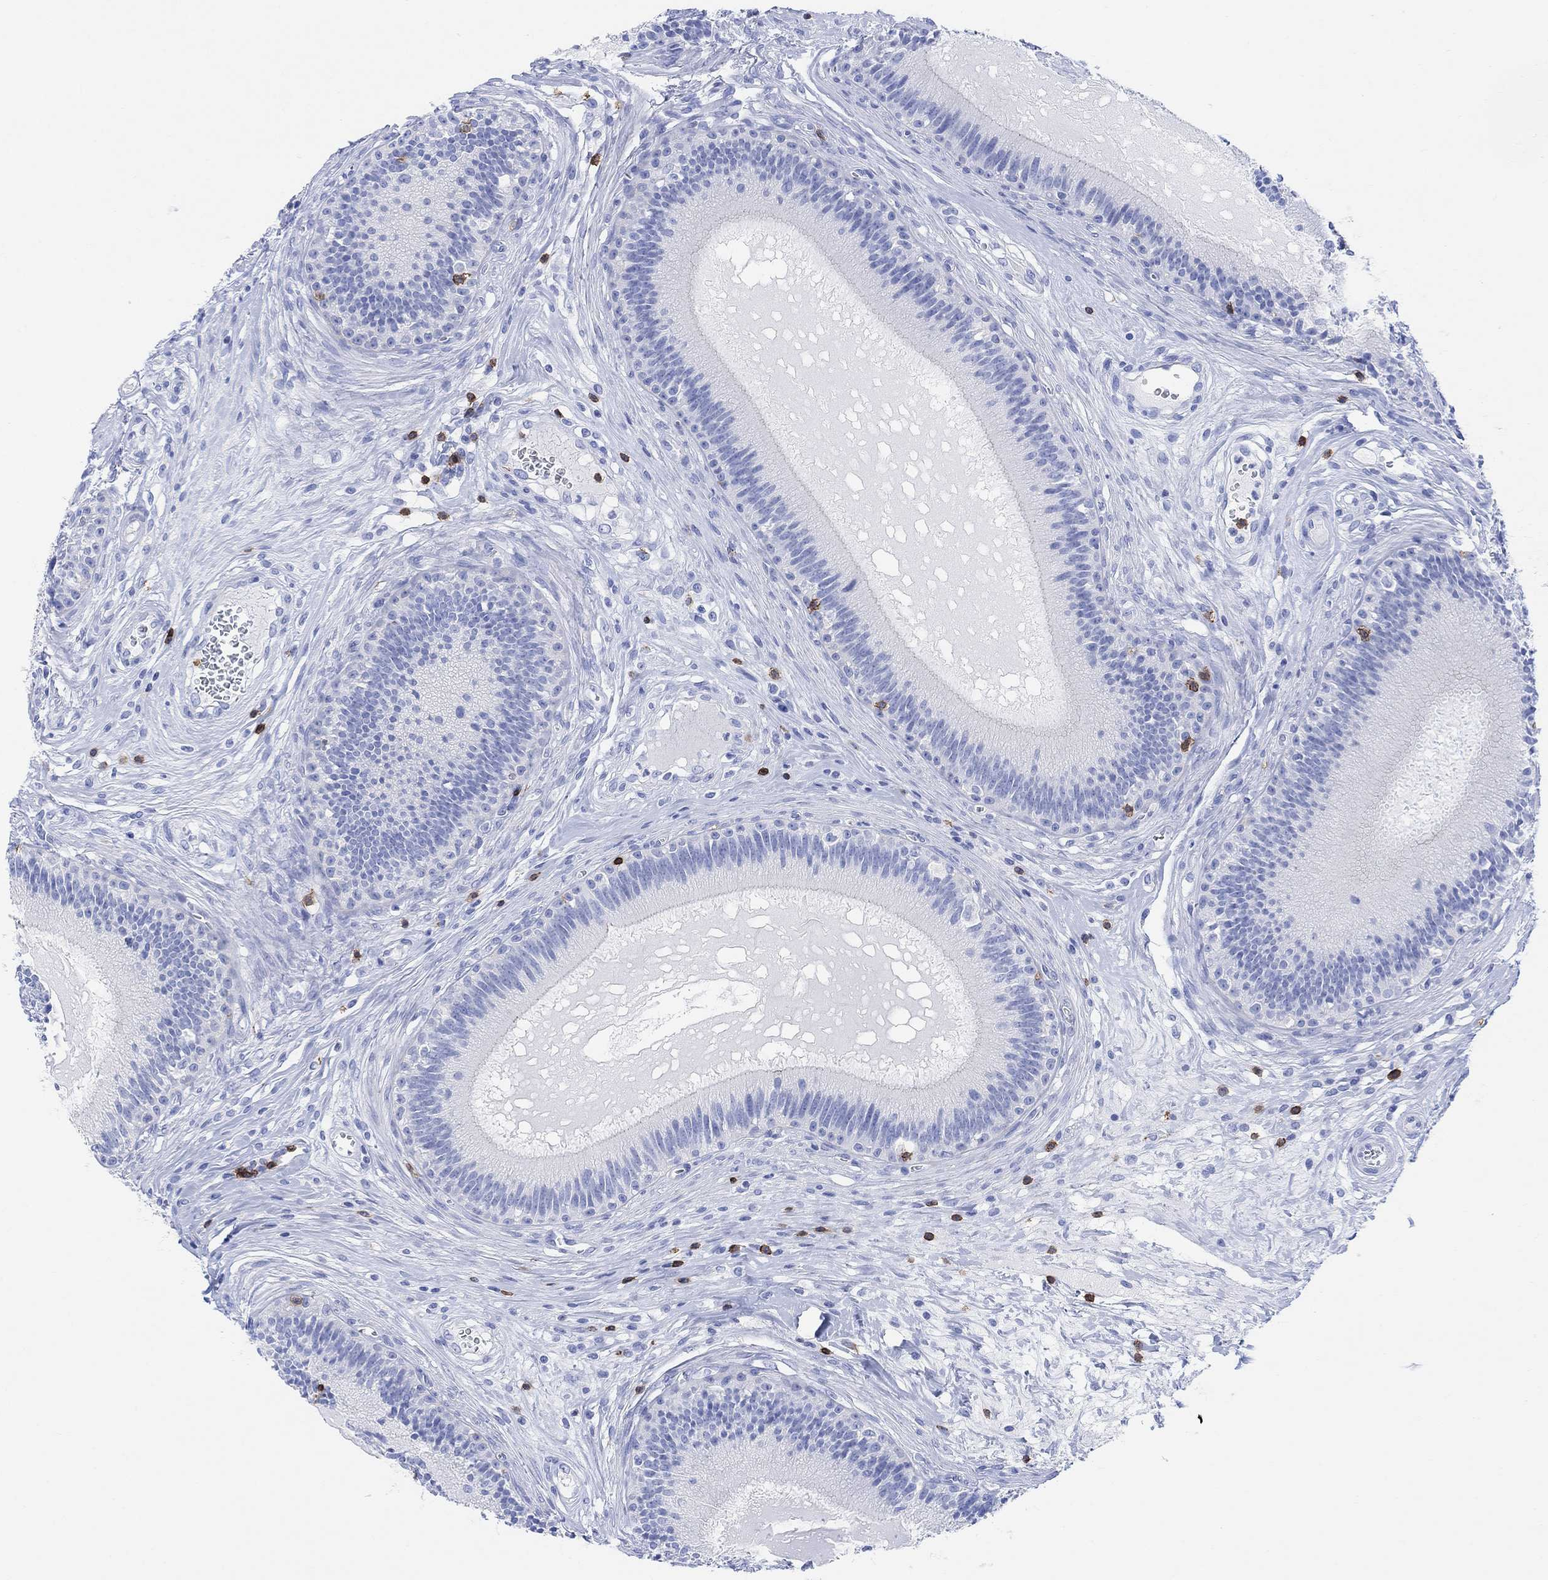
{"staining": {"intensity": "negative", "quantity": "none", "location": "none"}, "tissue": "epididymis", "cell_type": "Glandular cells", "image_type": "normal", "snomed": [{"axis": "morphology", "description": "Normal tissue, NOS"}, {"axis": "topography", "description": "Epididymis"}], "caption": "Glandular cells are negative for brown protein staining in unremarkable epididymis. (Immunohistochemistry (ihc), brightfield microscopy, high magnification).", "gene": "GPR65", "patient": {"sex": "male", "age": 27}}